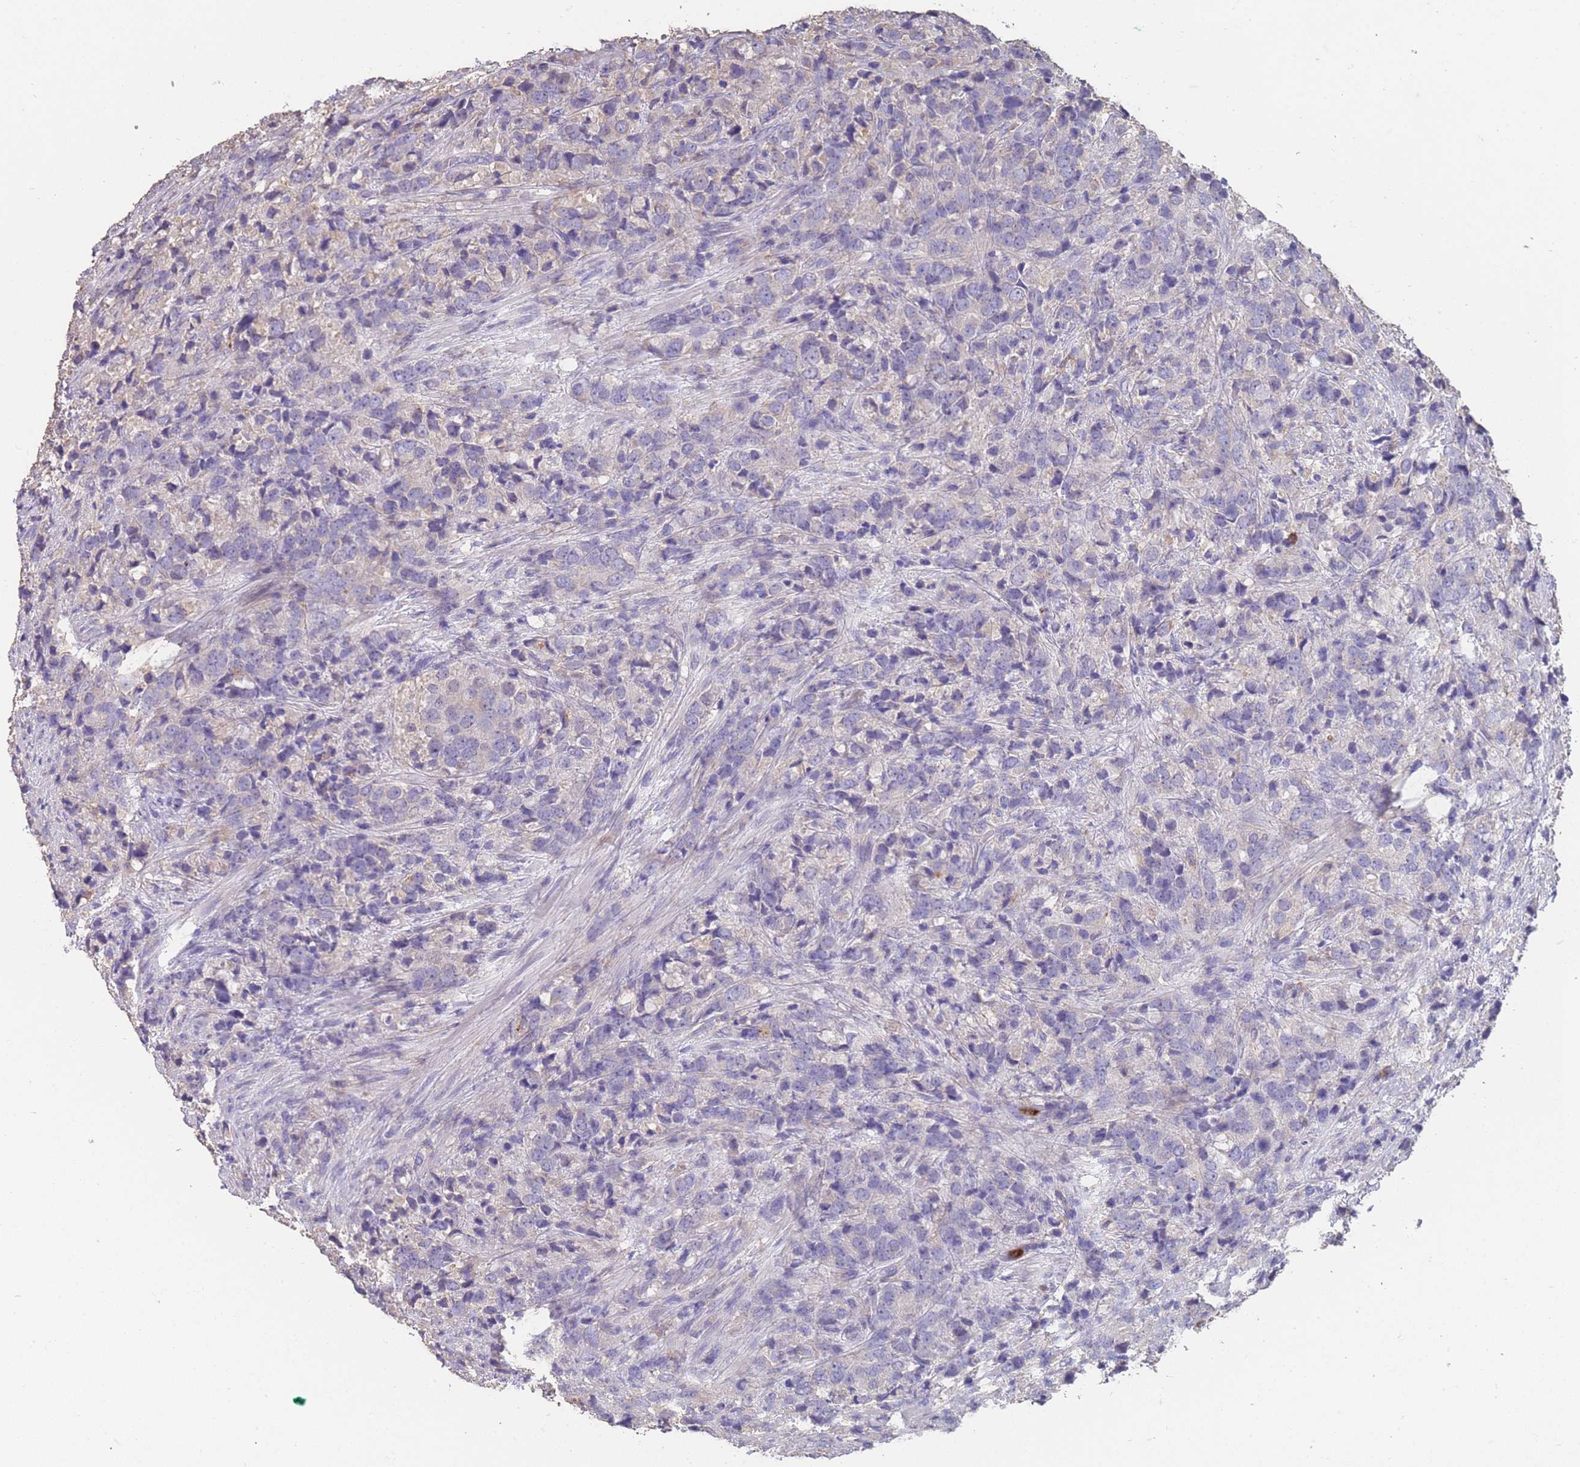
{"staining": {"intensity": "negative", "quantity": "none", "location": "none"}, "tissue": "prostate cancer", "cell_type": "Tumor cells", "image_type": "cancer", "snomed": [{"axis": "morphology", "description": "Adenocarcinoma, High grade"}, {"axis": "topography", "description": "Prostate"}], "caption": "This is a histopathology image of immunohistochemistry staining of prostate cancer (adenocarcinoma (high-grade)), which shows no positivity in tumor cells.", "gene": "CLEC12A", "patient": {"sex": "male", "age": 62}}